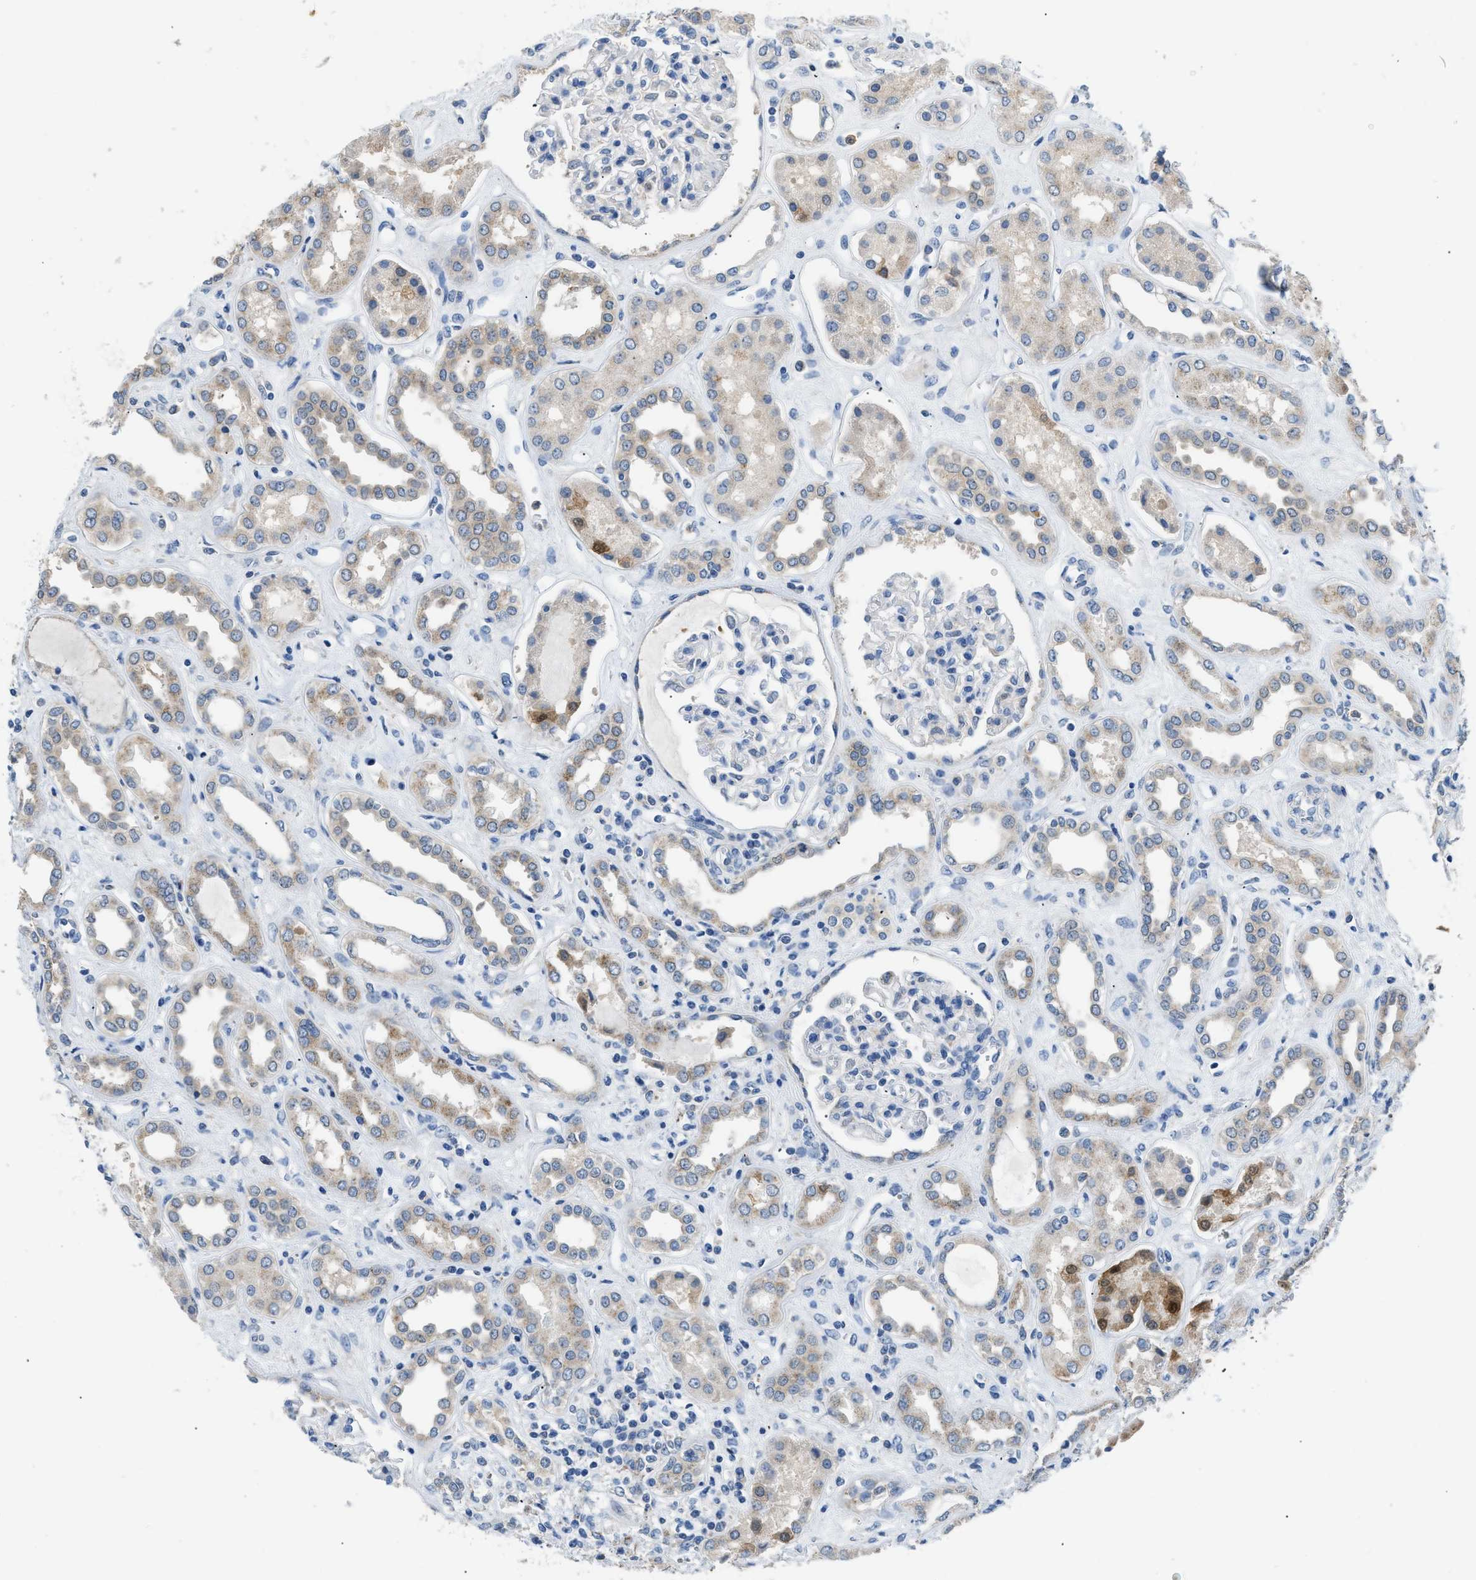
{"staining": {"intensity": "negative", "quantity": "none", "location": "none"}, "tissue": "kidney", "cell_type": "Cells in glomeruli", "image_type": "normal", "snomed": [{"axis": "morphology", "description": "Normal tissue, NOS"}, {"axis": "topography", "description": "Kidney"}], "caption": "Image shows no significant protein staining in cells in glomeruli of unremarkable kidney.", "gene": "TOMM34", "patient": {"sex": "male", "age": 59}}